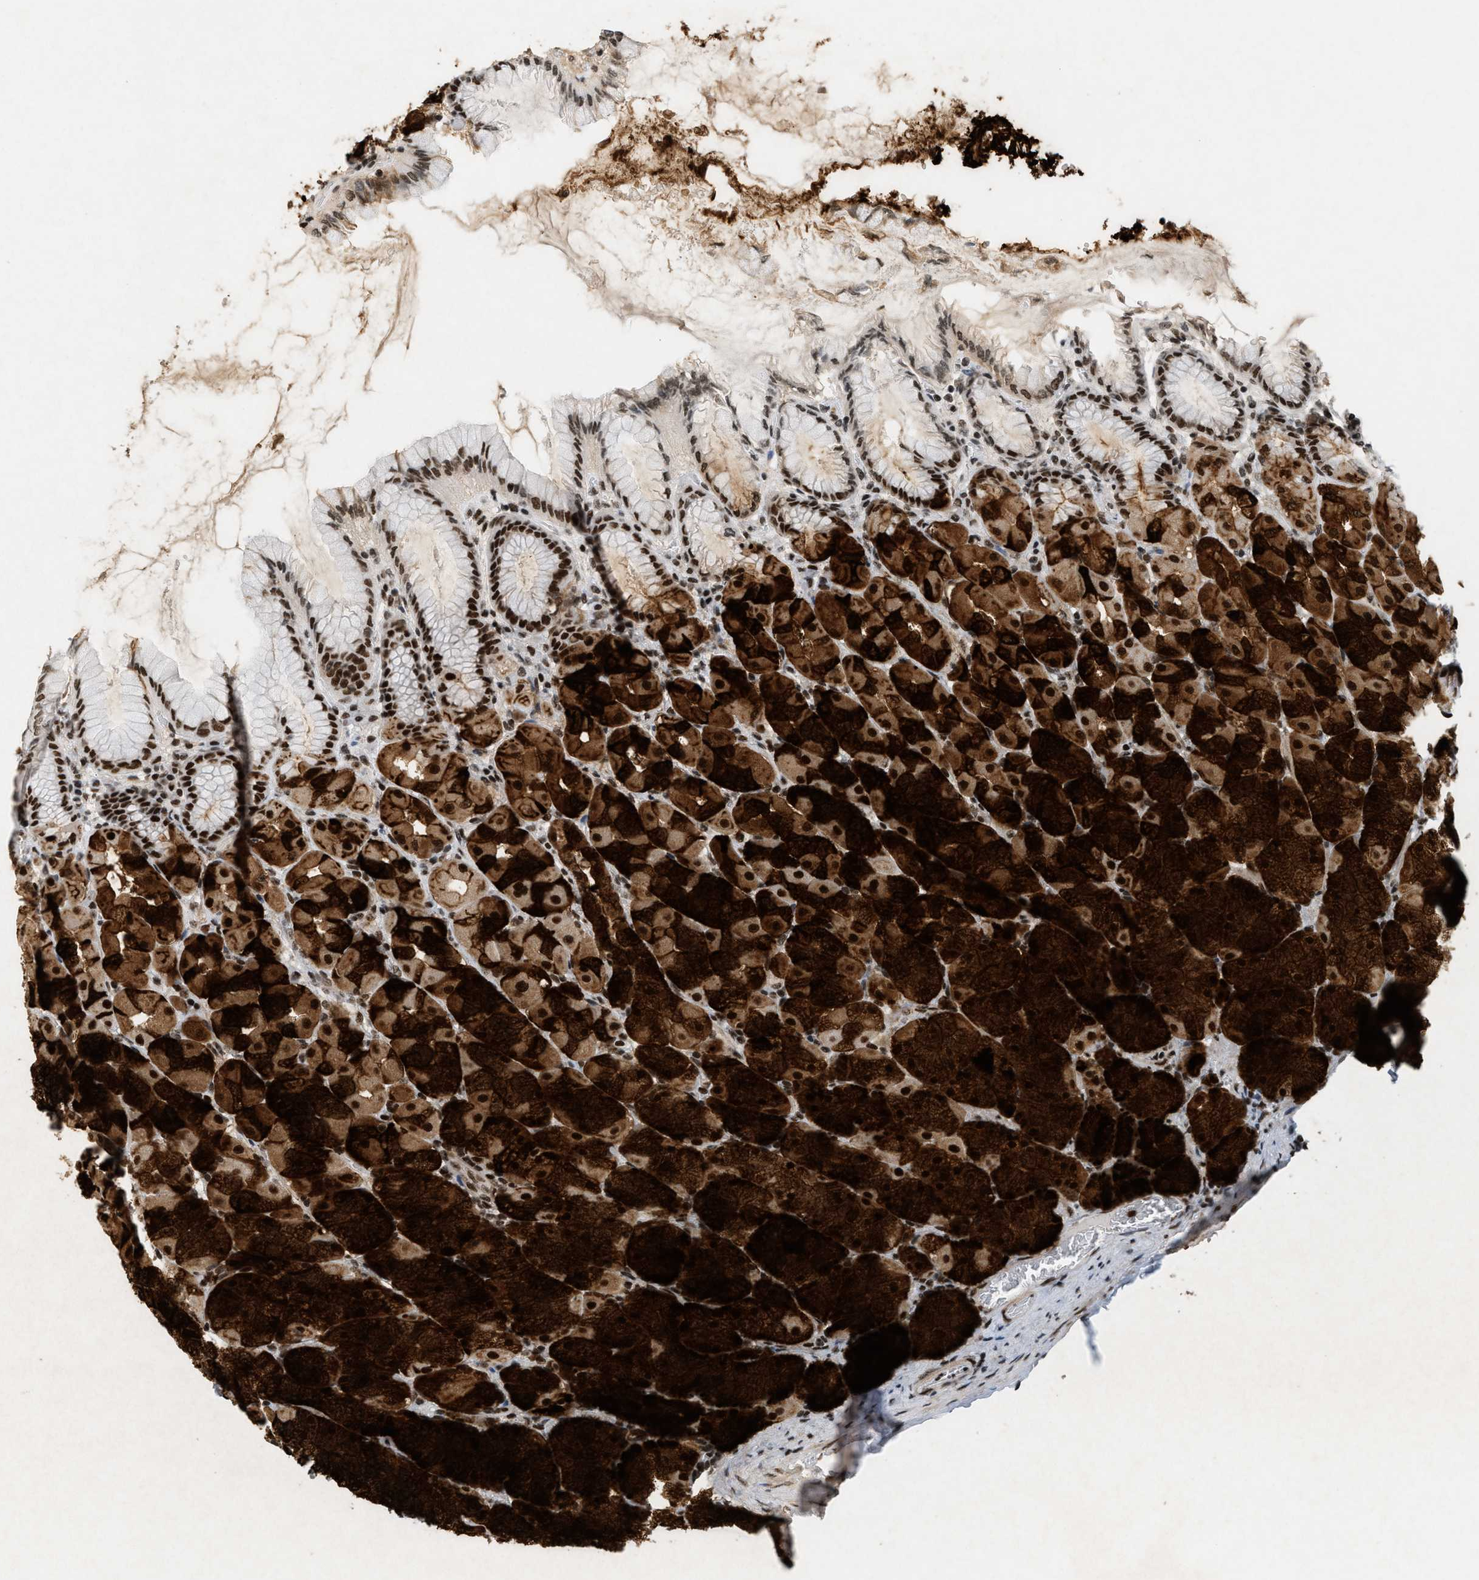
{"staining": {"intensity": "strong", "quantity": ">75%", "location": "cytoplasmic/membranous,nuclear"}, "tissue": "stomach", "cell_type": "Glandular cells", "image_type": "normal", "snomed": [{"axis": "morphology", "description": "Normal tissue, NOS"}, {"axis": "topography", "description": "Stomach, upper"}], "caption": "Protein staining reveals strong cytoplasmic/membranous,nuclear expression in approximately >75% of glandular cells in unremarkable stomach. The protein is shown in brown color, while the nuclei are stained blue.", "gene": "SMARCB1", "patient": {"sex": "female", "age": 56}}